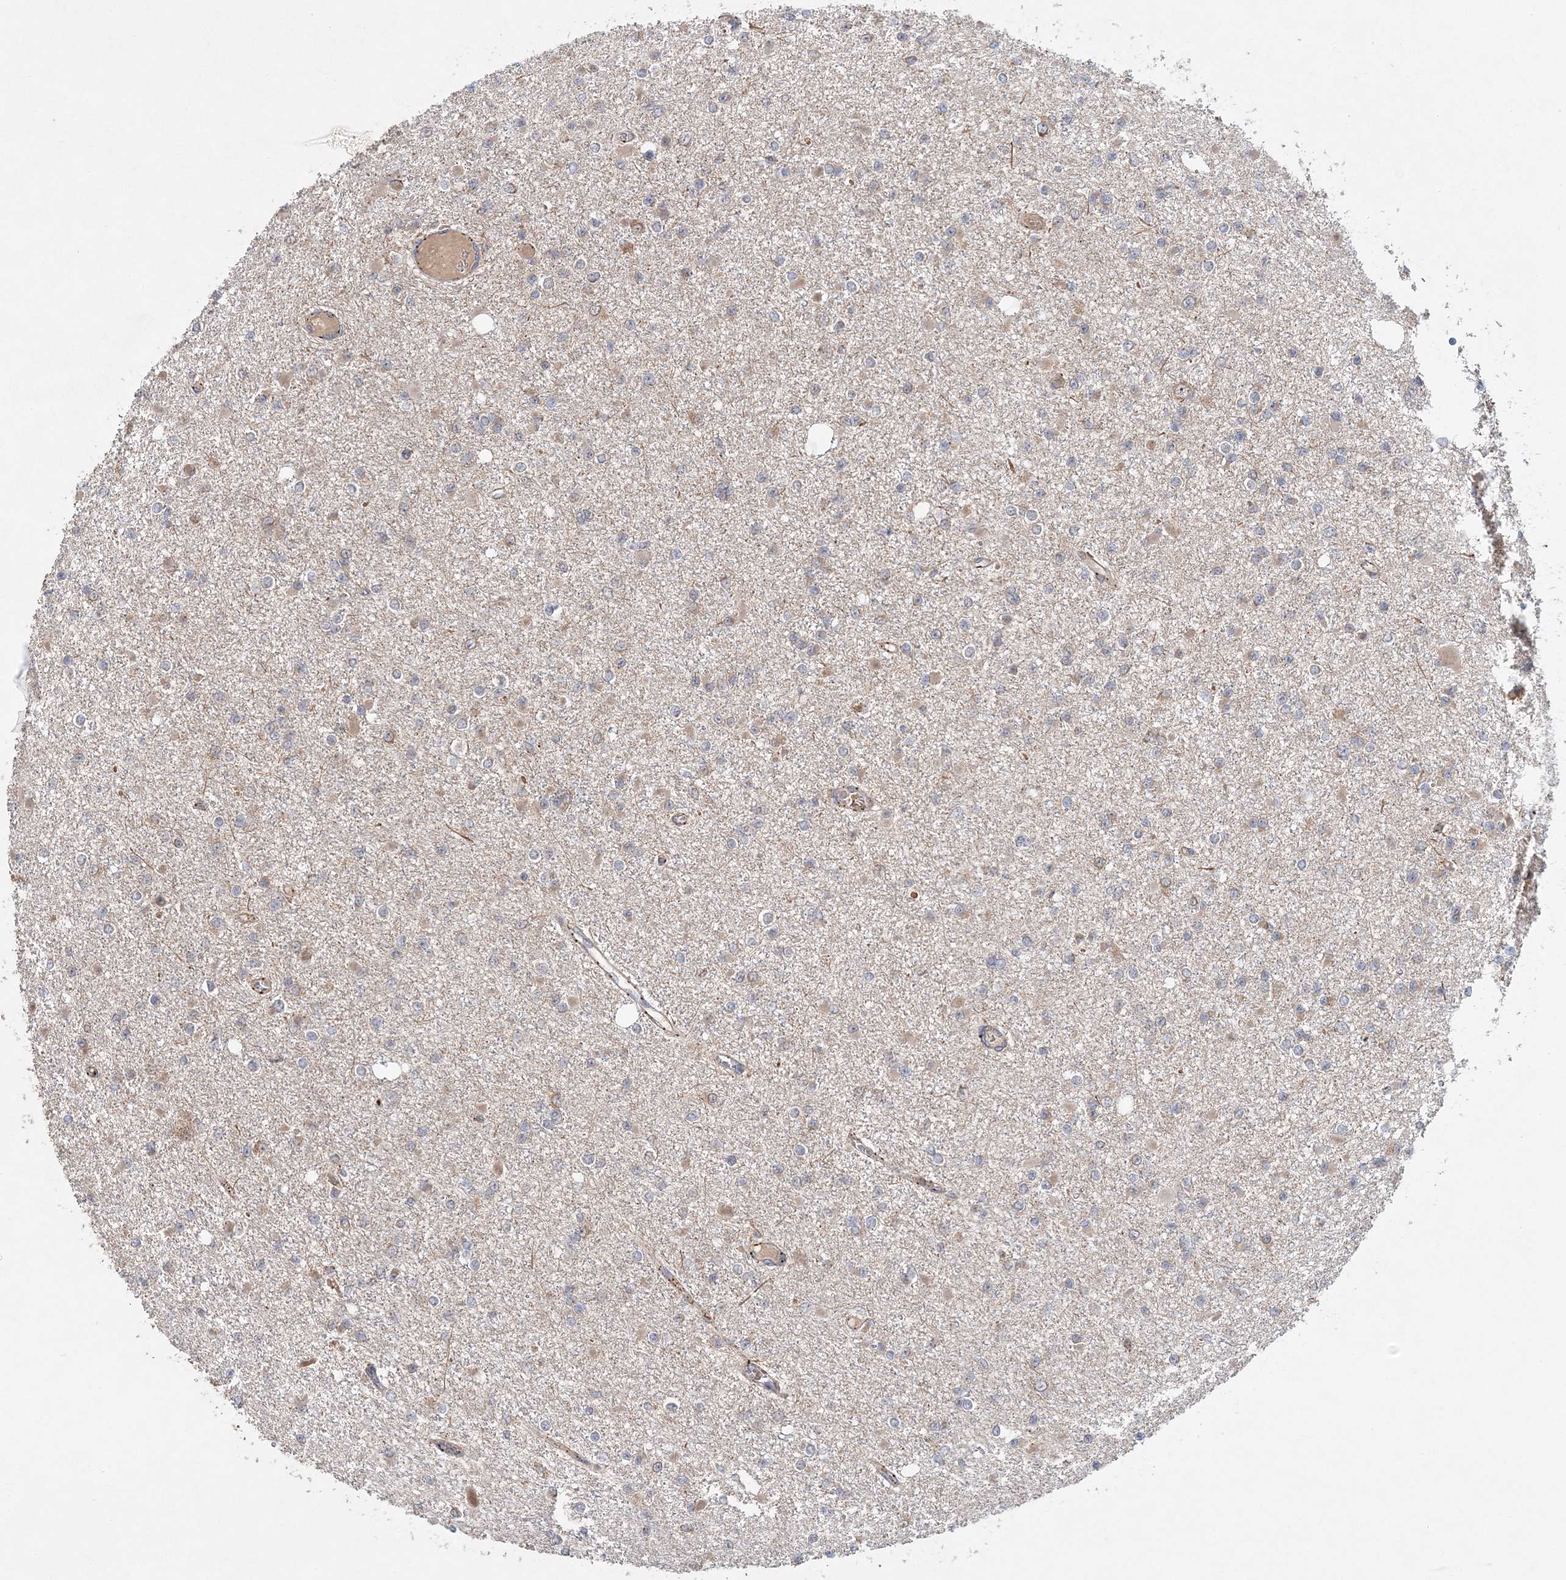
{"staining": {"intensity": "negative", "quantity": "none", "location": "none"}, "tissue": "glioma", "cell_type": "Tumor cells", "image_type": "cancer", "snomed": [{"axis": "morphology", "description": "Glioma, malignant, Low grade"}, {"axis": "topography", "description": "Brain"}], "caption": "Tumor cells show no significant staining in malignant glioma (low-grade). (Stains: DAB immunohistochemistry (IHC) with hematoxylin counter stain, Microscopy: brightfield microscopy at high magnification).", "gene": "KIF4A", "patient": {"sex": "female", "age": 22}}